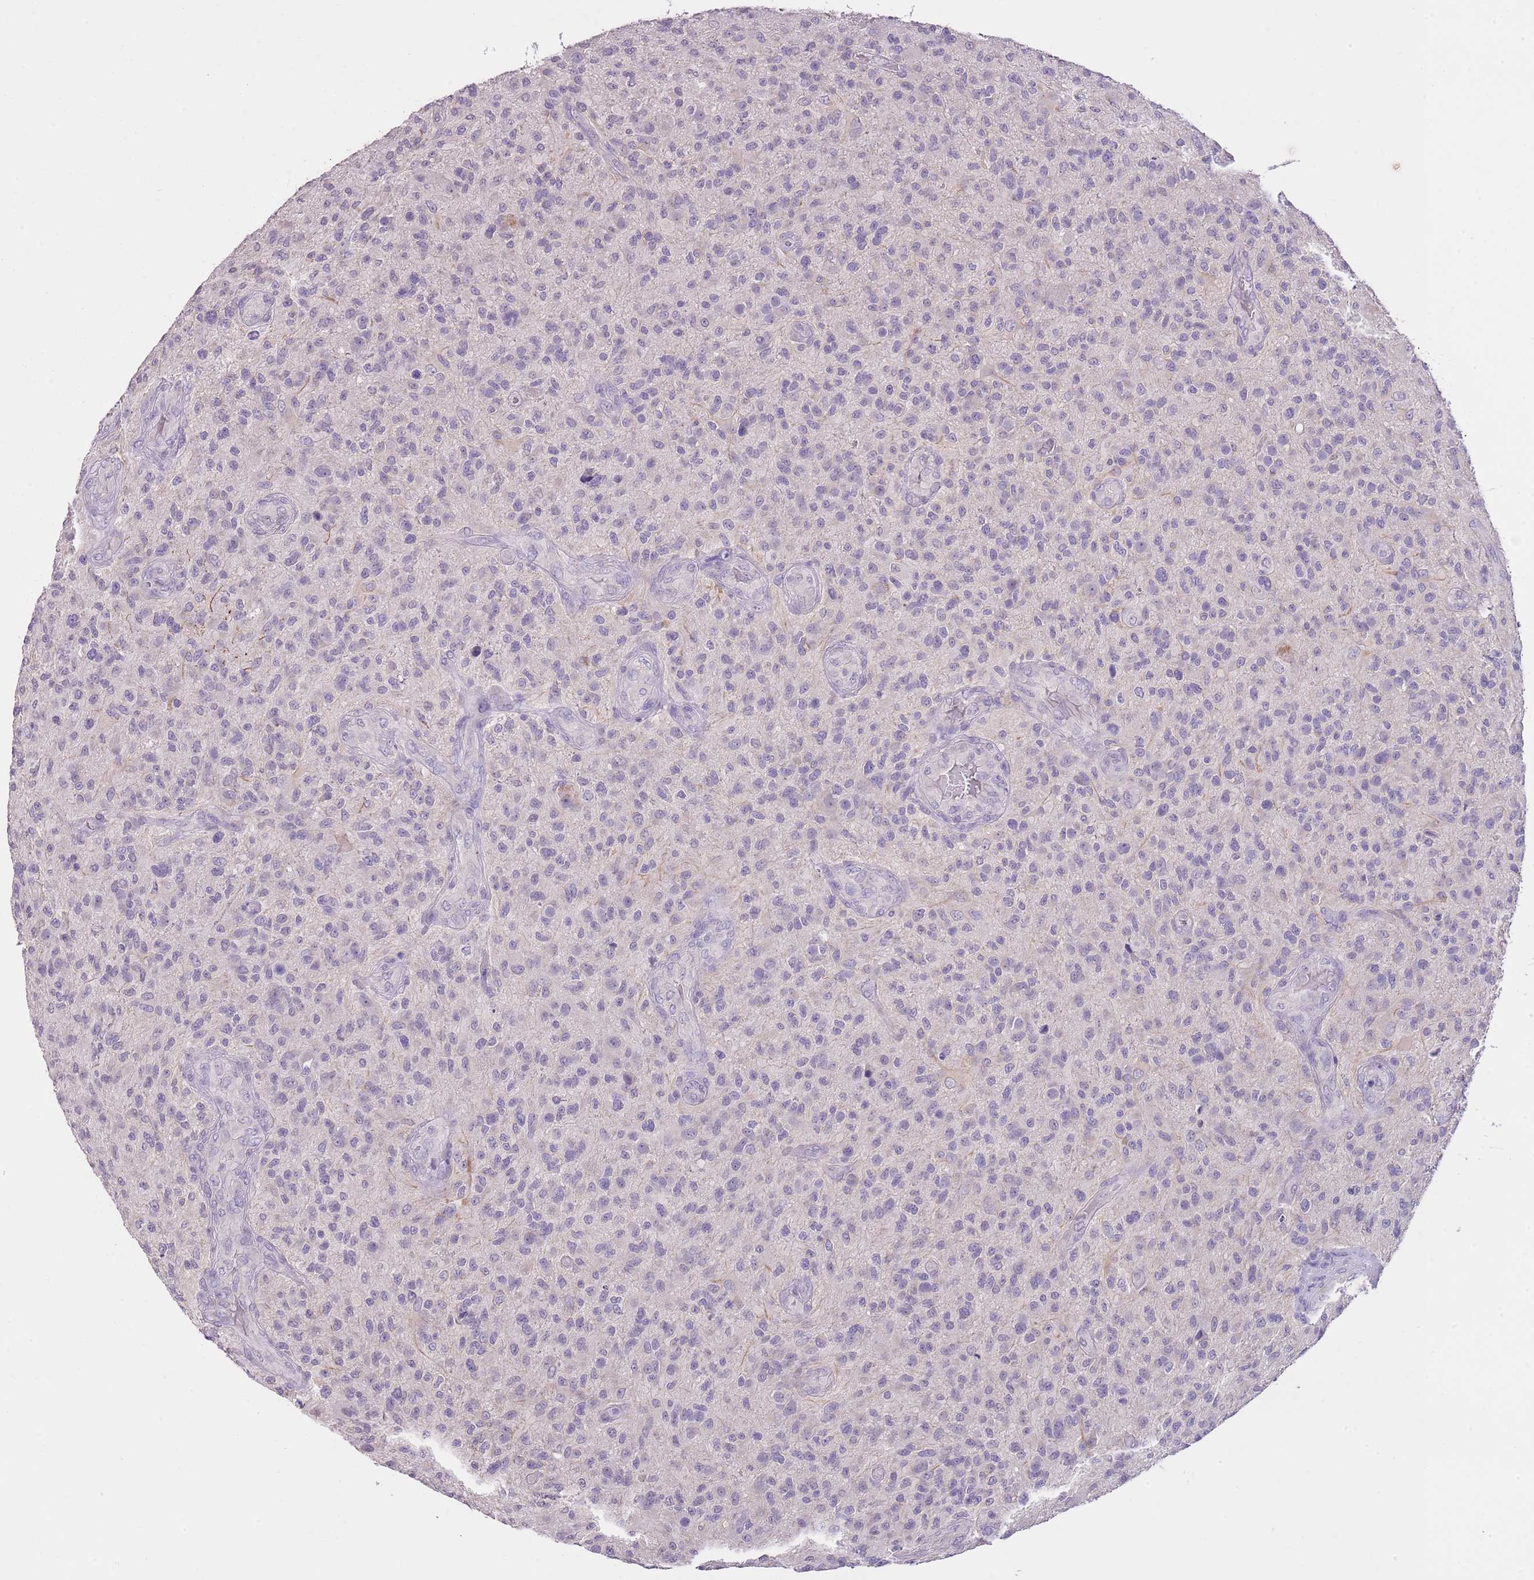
{"staining": {"intensity": "negative", "quantity": "none", "location": "none"}, "tissue": "glioma", "cell_type": "Tumor cells", "image_type": "cancer", "snomed": [{"axis": "morphology", "description": "Glioma, malignant, High grade"}, {"axis": "topography", "description": "Brain"}], "caption": "IHC histopathology image of neoplastic tissue: human malignant high-grade glioma stained with DAB exhibits no significant protein staining in tumor cells.", "gene": "SLC35E3", "patient": {"sex": "male", "age": 47}}